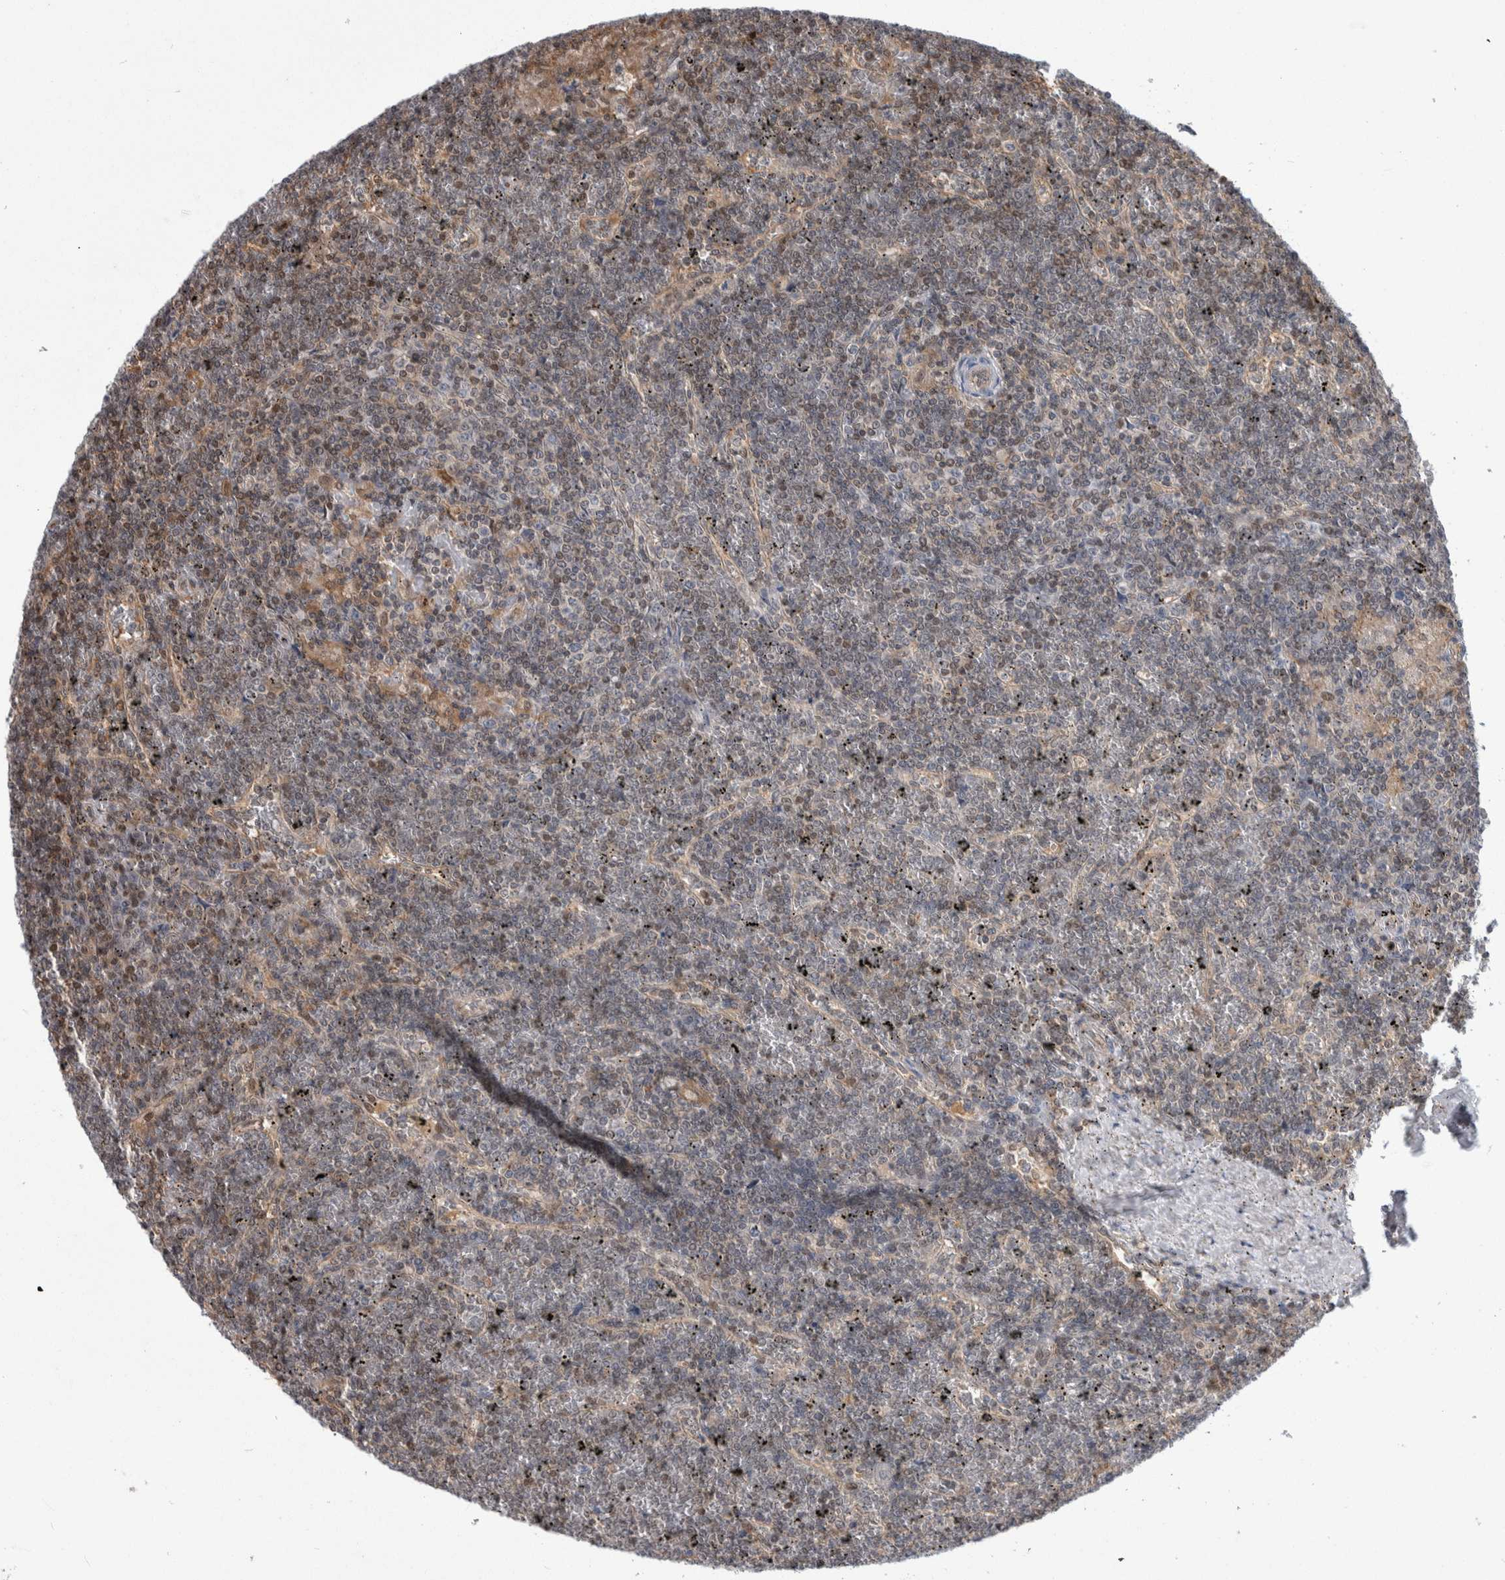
{"staining": {"intensity": "weak", "quantity": "<25%", "location": "nuclear"}, "tissue": "lymphoma", "cell_type": "Tumor cells", "image_type": "cancer", "snomed": [{"axis": "morphology", "description": "Malignant lymphoma, non-Hodgkin's type, Low grade"}, {"axis": "topography", "description": "Spleen"}], "caption": "Low-grade malignant lymphoma, non-Hodgkin's type stained for a protein using IHC displays no staining tumor cells.", "gene": "PTPA", "patient": {"sex": "female", "age": 19}}